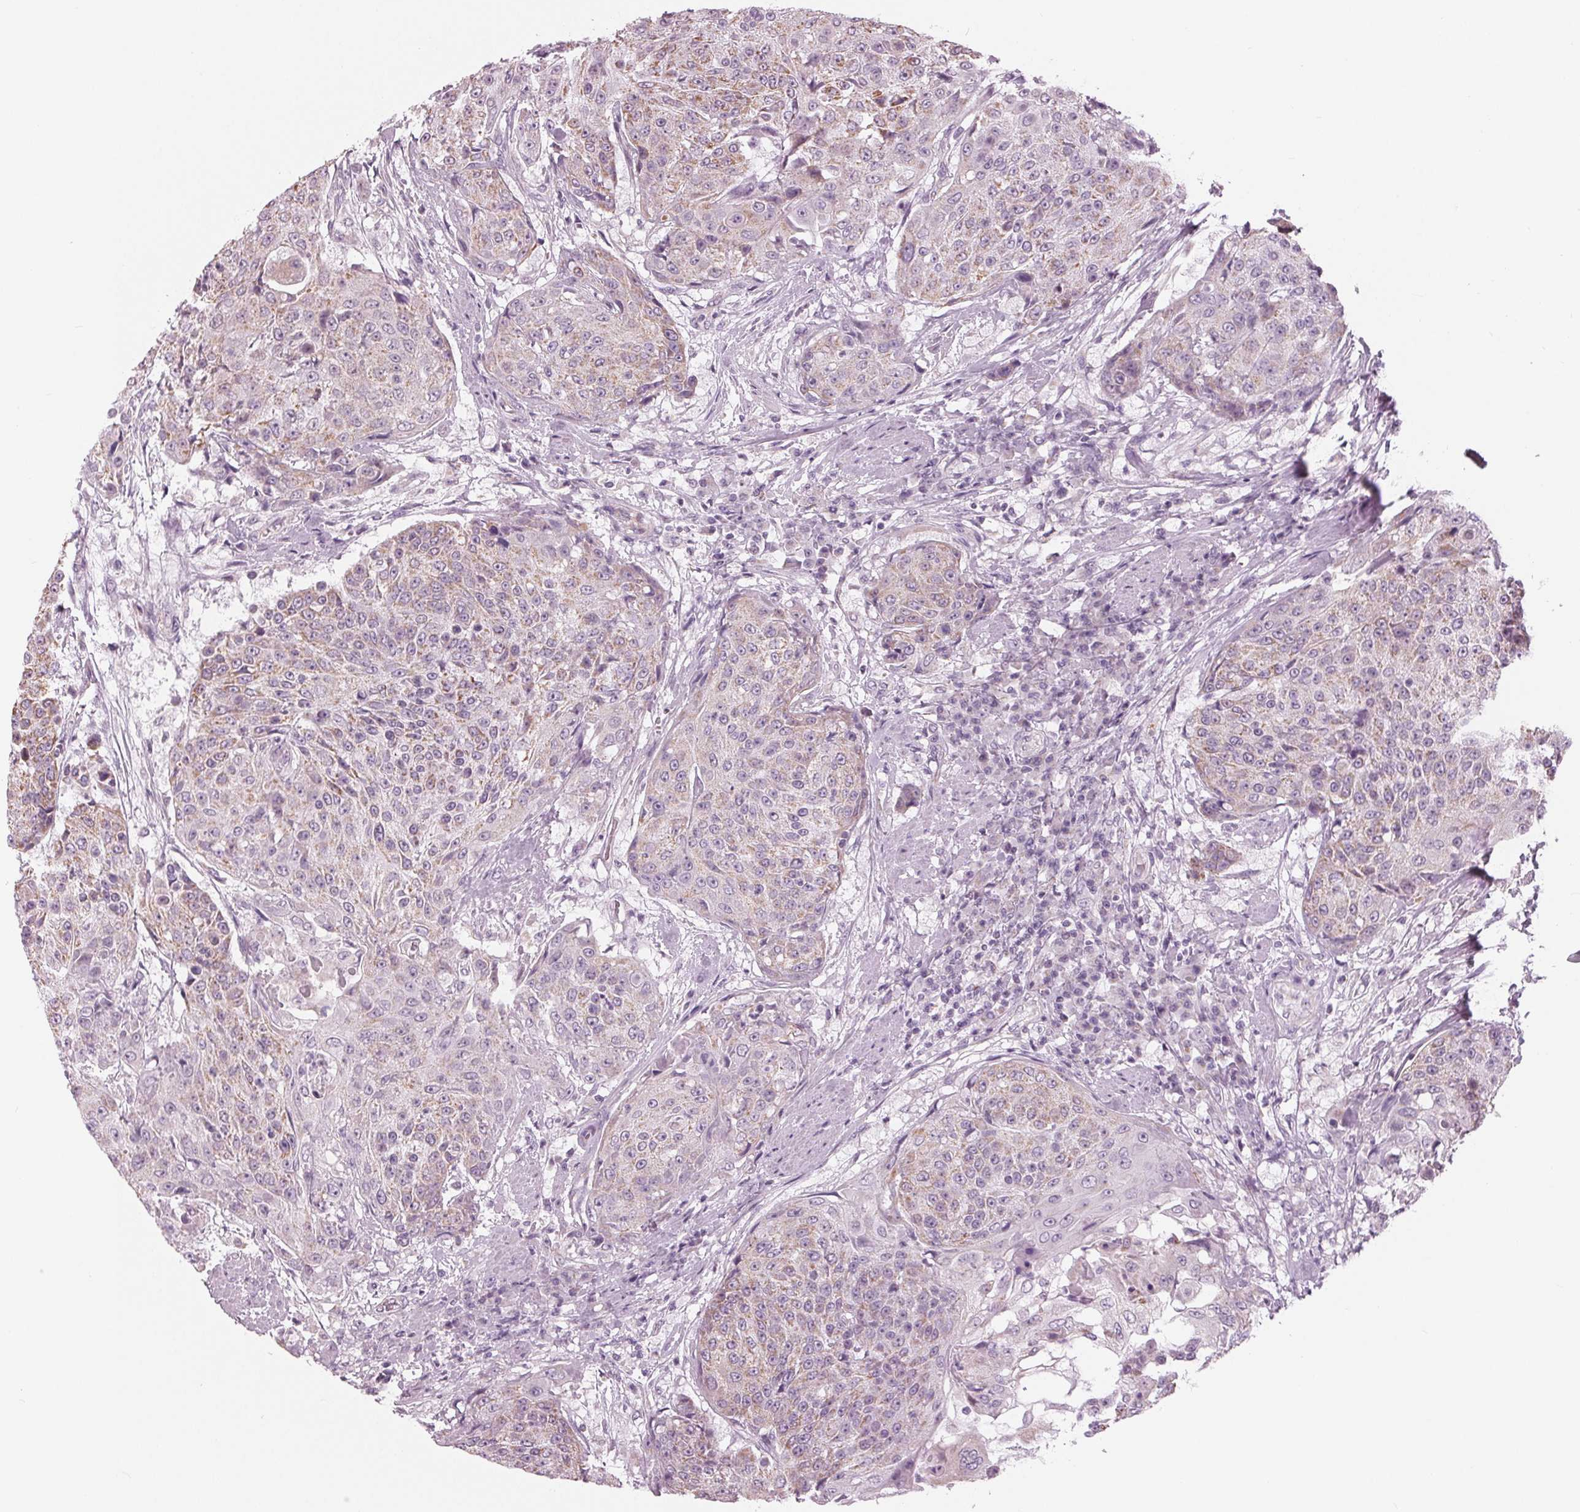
{"staining": {"intensity": "weak", "quantity": "25%-75%", "location": "cytoplasmic/membranous"}, "tissue": "urothelial cancer", "cell_type": "Tumor cells", "image_type": "cancer", "snomed": [{"axis": "morphology", "description": "Urothelial carcinoma, High grade"}, {"axis": "topography", "description": "Urinary bladder"}], "caption": "Protein staining of urothelial cancer tissue exhibits weak cytoplasmic/membranous expression in approximately 25%-75% of tumor cells.", "gene": "SAMD4A", "patient": {"sex": "female", "age": 63}}